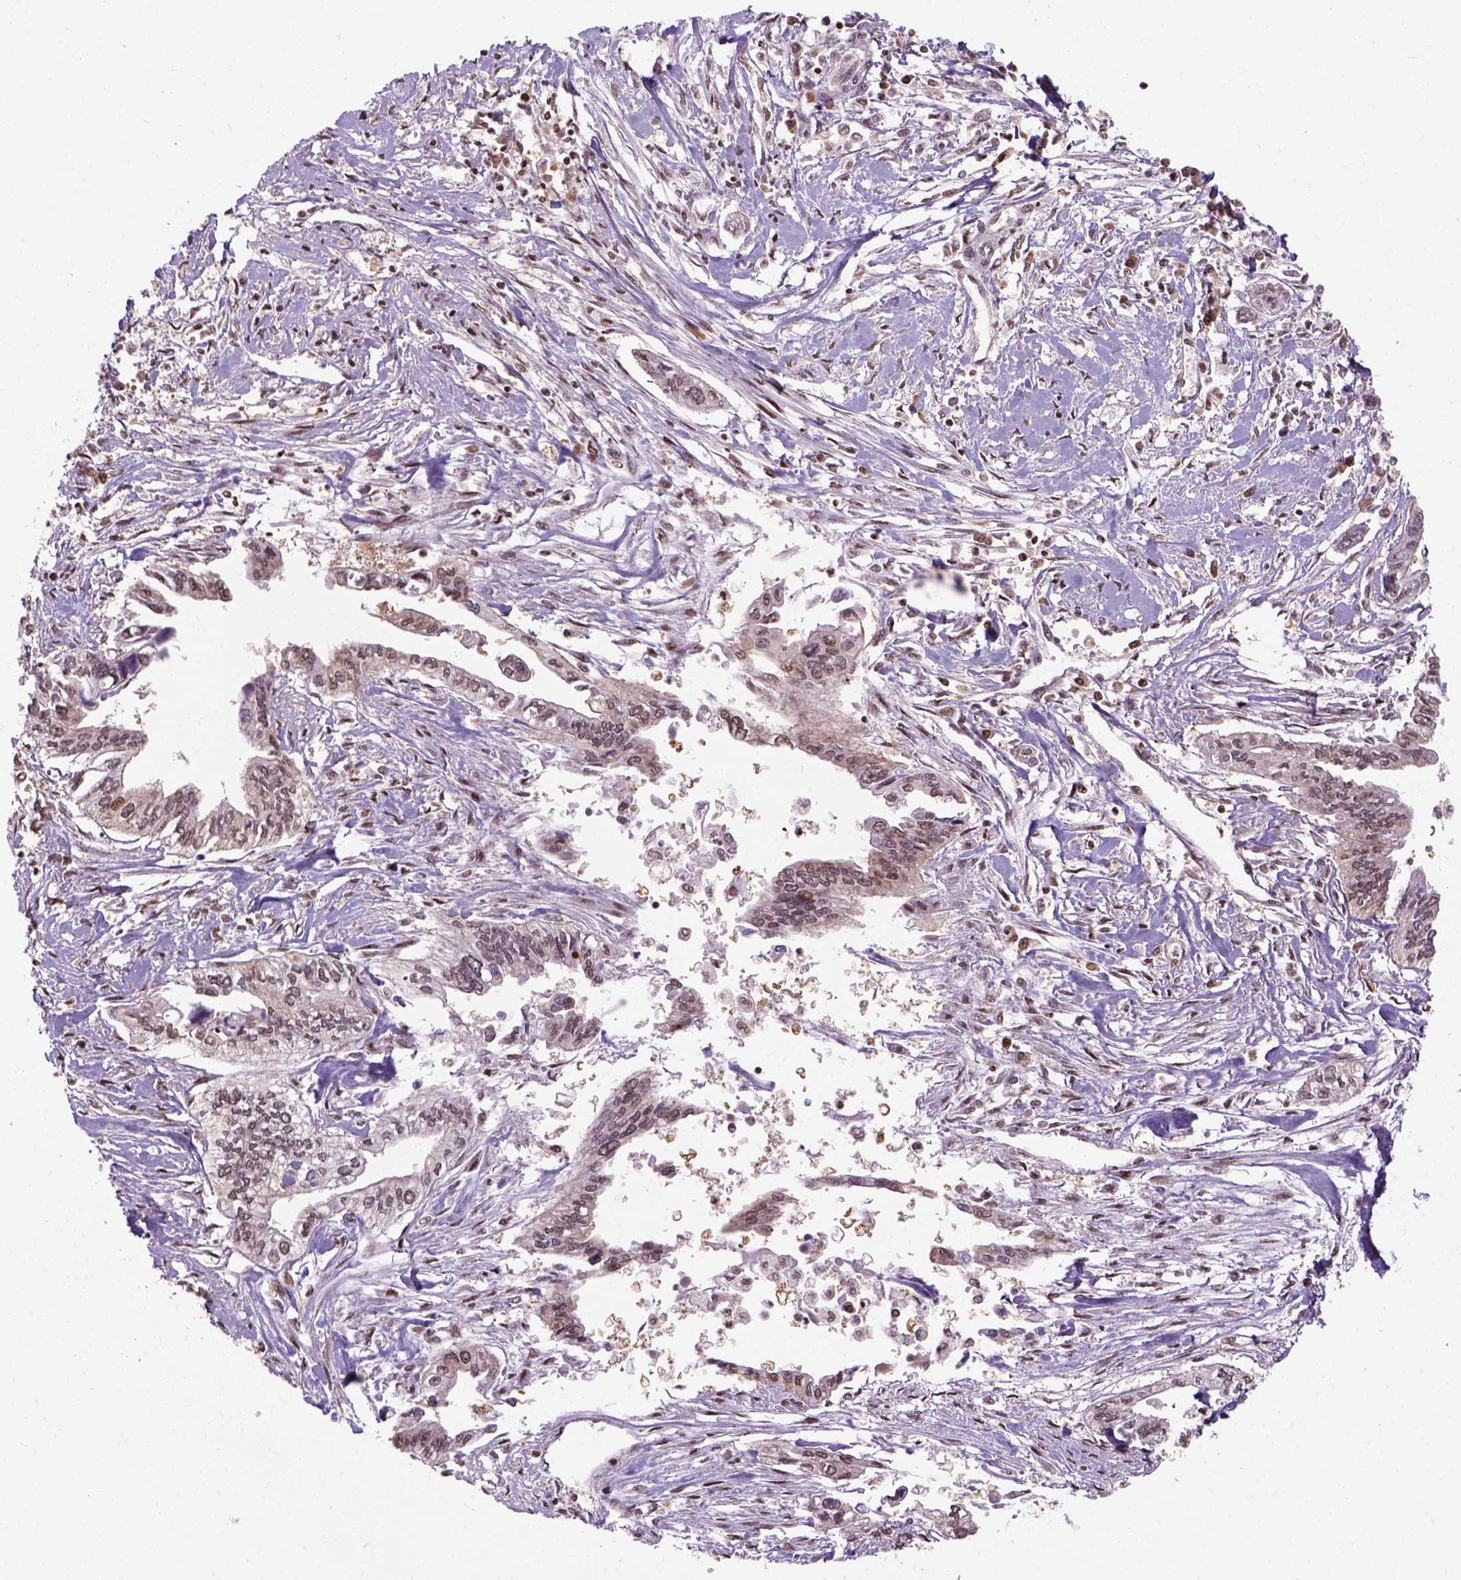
{"staining": {"intensity": "weak", "quantity": ">75%", "location": "nuclear"}, "tissue": "pancreatic cancer", "cell_type": "Tumor cells", "image_type": "cancer", "snomed": [{"axis": "morphology", "description": "Adenocarcinoma, NOS"}, {"axis": "topography", "description": "Pancreas"}], "caption": "Human adenocarcinoma (pancreatic) stained with a protein marker demonstrates weak staining in tumor cells.", "gene": "GOT1", "patient": {"sex": "male", "age": 60}}